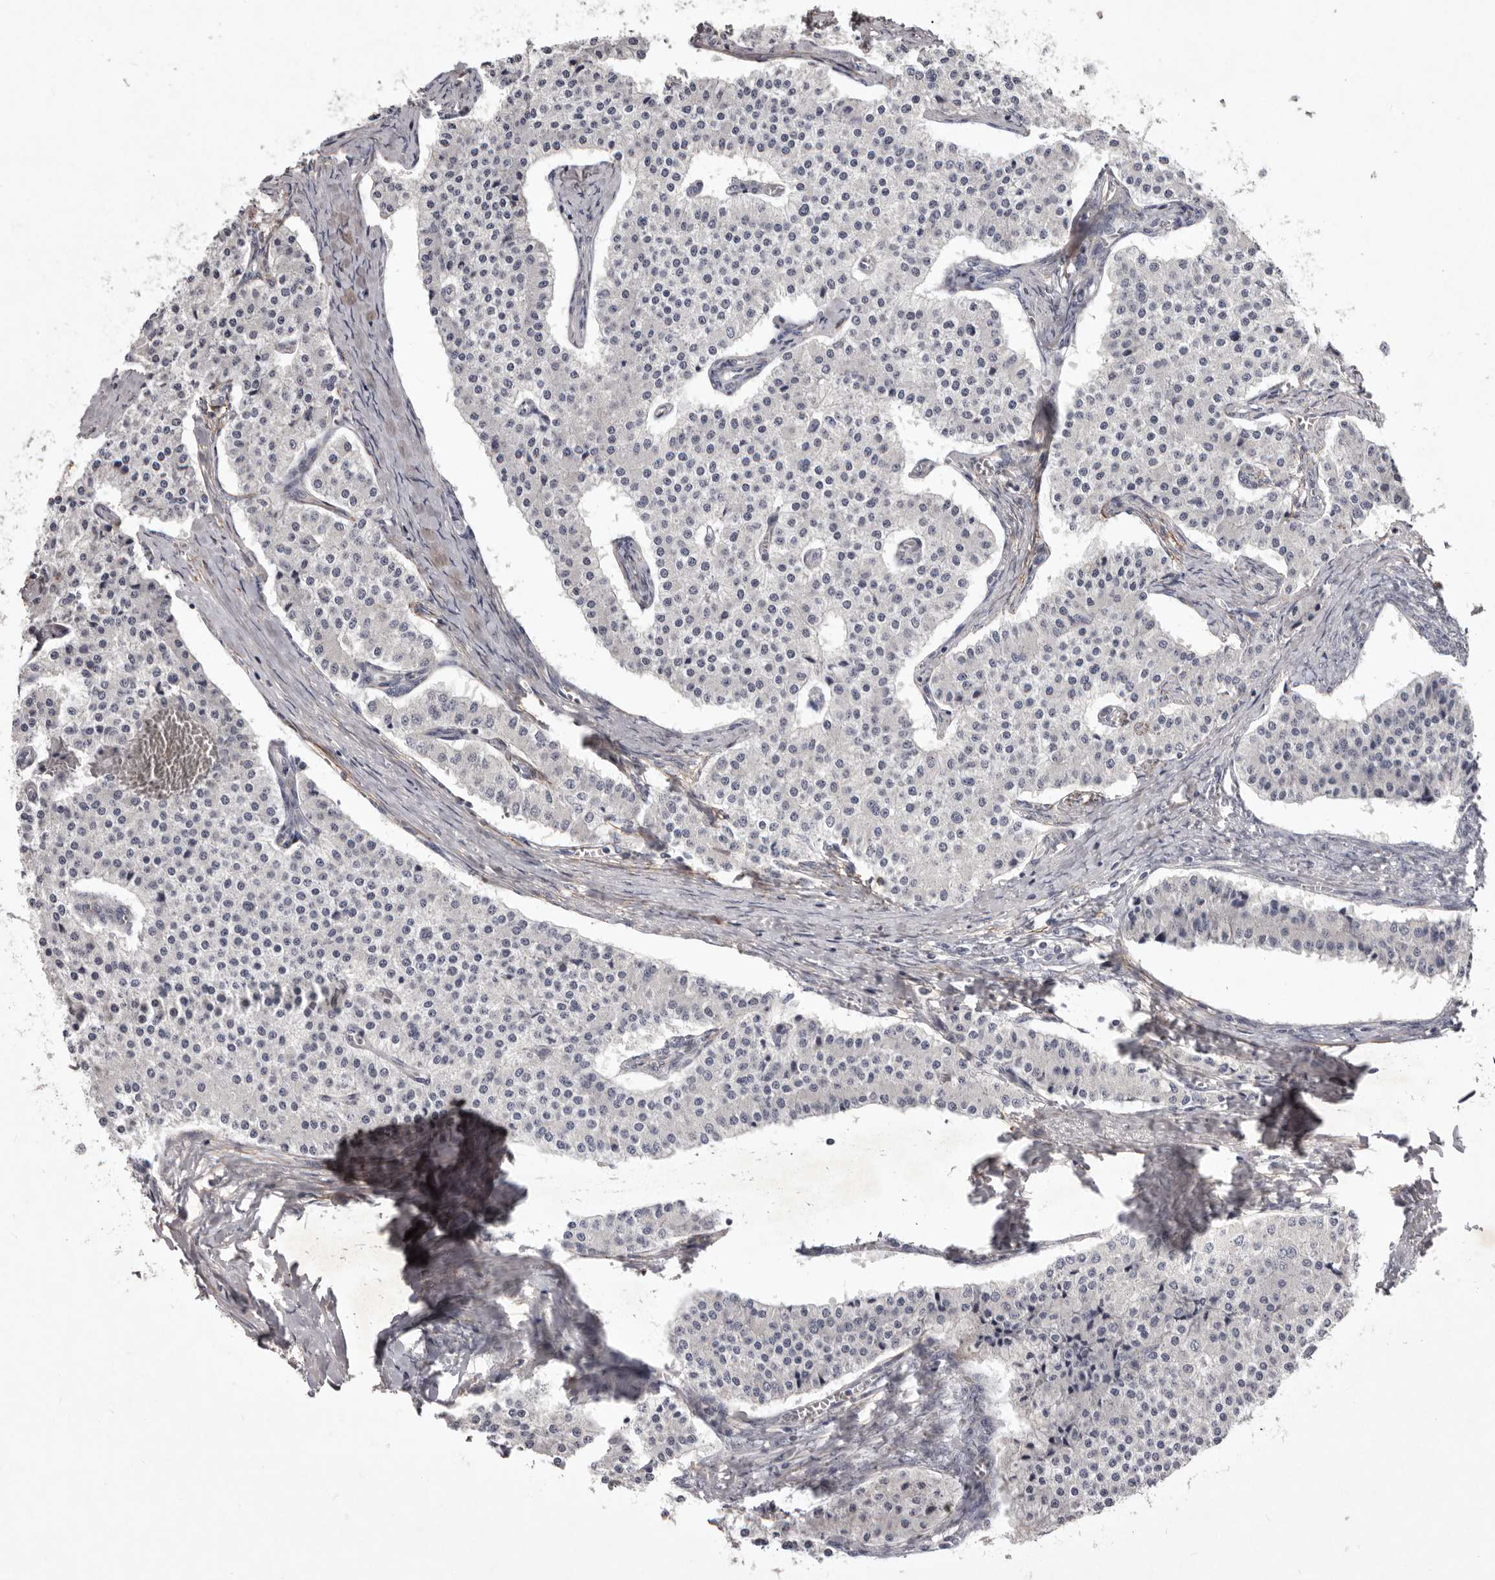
{"staining": {"intensity": "negative", "quantity": "none", "location": "none"}, "tissue": "carcinoid", "cell_type": "Tumor cells", "image_type": "cancer", "snomed": [{"axis": "morphology", "description": "Carcinoid, malignant, NOS"}, {"axis": "topography", "description": "Colon"}], "caption": "The micrograph reveals no significant positivity in tumor cells of carcinoid.", "gene": "HBS1L", "patient": {"sex": "female", "age": 52}}